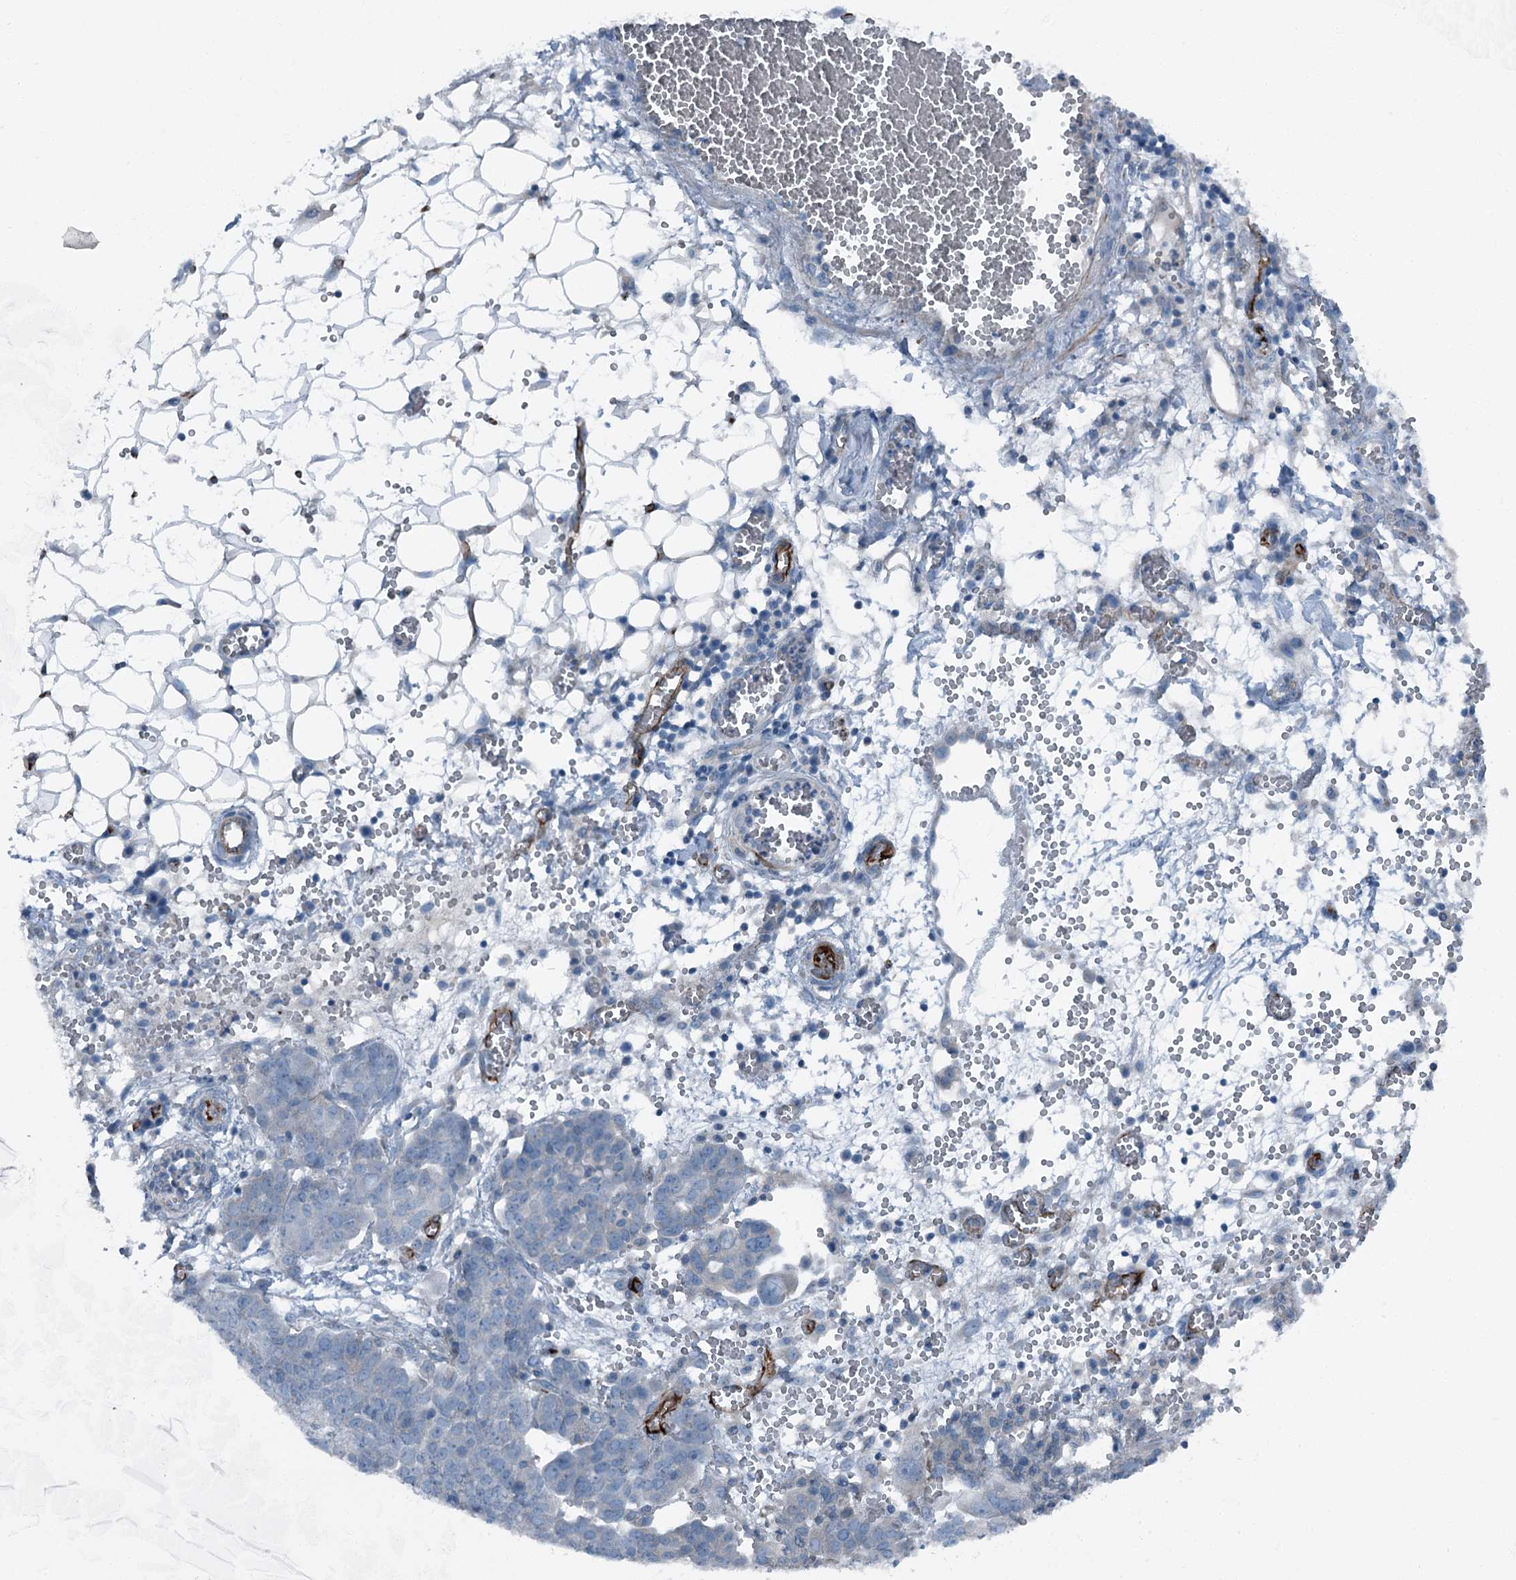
{"staining": {"intensity": "negative", "quantity": "none", "location": "none"}, "tissue": "ovarian cancer", "cell_type": "Tumor cells", "image_type": "cancer", "snomed": [{"axis": "morphology", "description": "Cystadenocarcinoma, serous, NOS"}, {"axis": "topography", "description": "Soft tissue"}, {"axis": "topography", "description": "Ovary"}], "caption": "This is an immunohistochemistry histopathology image of ovarian cancer. There is no expression in tumor cells.", "gene": "AXL", "patient": {"sex": "female", "age": 57}}